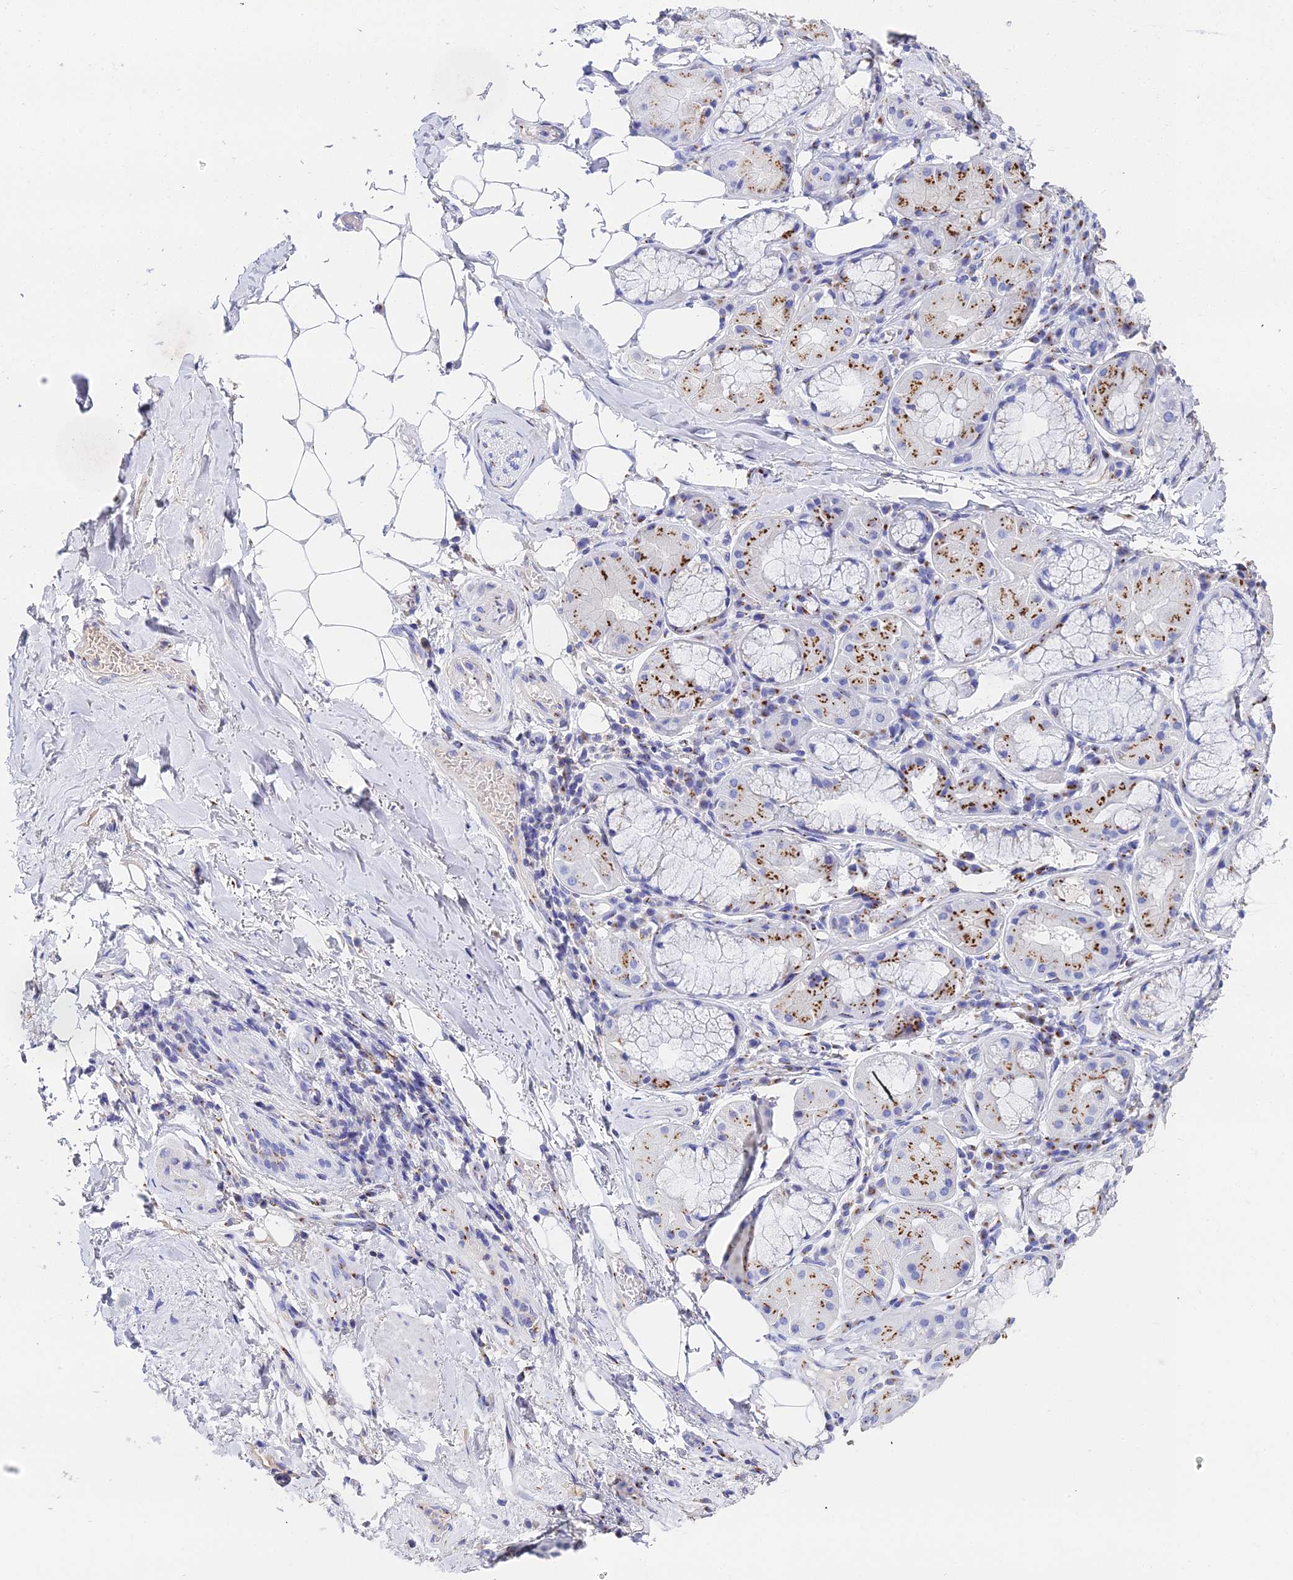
{"staining": {"intensity": "negative", "quantity": "none", "location": "none"}, "tissue": "adipose tissue", "cell_type": "Adipocytes", "image_type": "normal", "snomed": [{"axis": "morphology", "description": "Normal tissue, NOS"}, {"axis": "topography", "description": "Lymph node"}, {"axis": "topography", "description": "Cartilage tissue"}, {"axis": "topography", "description": "Bronchus"}], "caption": "Immunohistochemical staining of normal human adipose tissue demonstrates no significant expression in adipocytes. The staining was performed using DAB to visualize the protein expression in brown, while the nuclei were stained in blue with hematoxylin (Magnification: 20x).", "gene": "ENSG00000268674", "patient": {"sex": "male", "age": 63}}